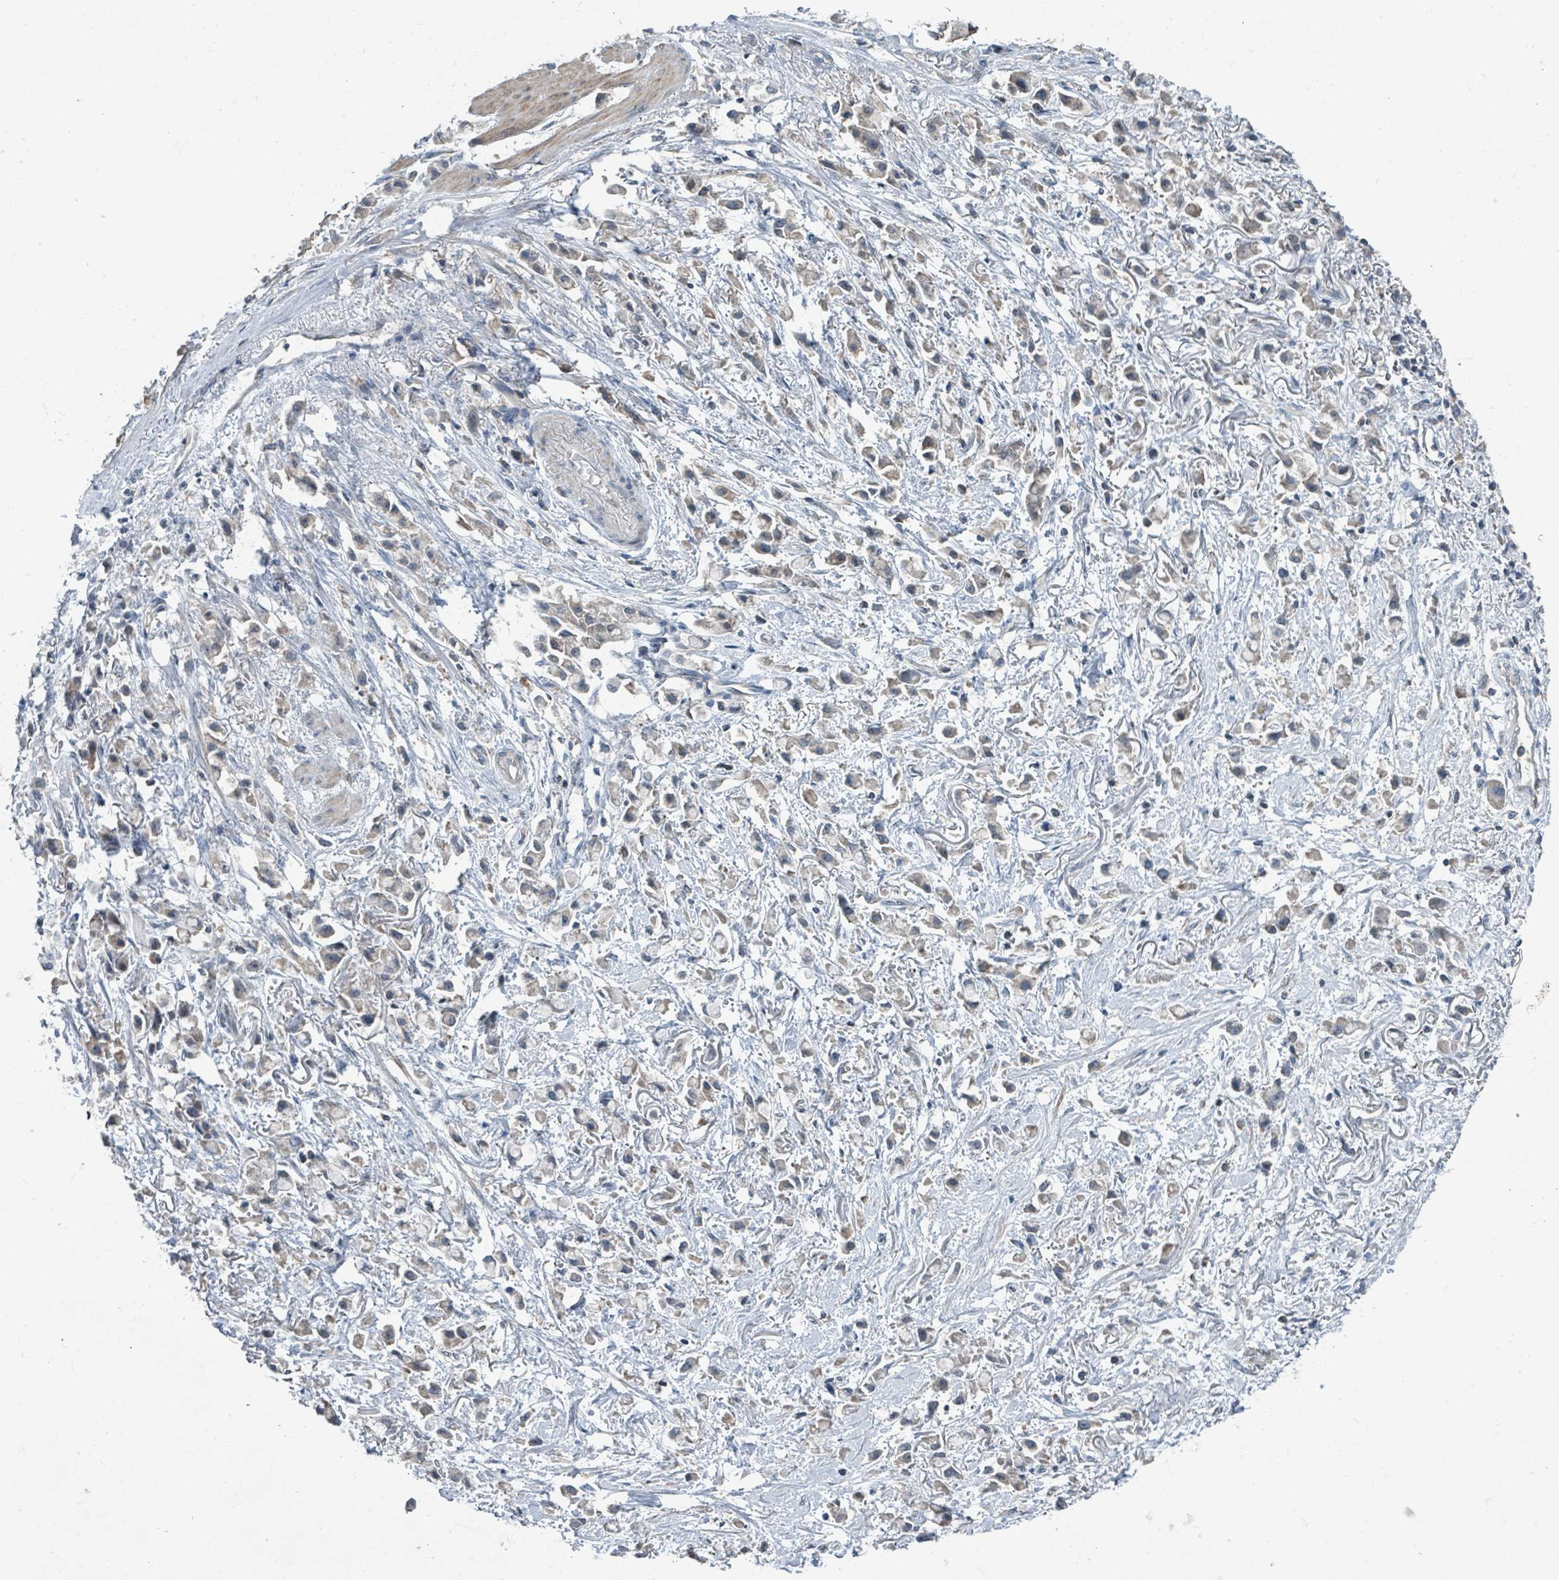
{"staining": {"intensity": "negative", "quantity": "none", "location": "none"}, "tissue": "stomach cancer", "cell_type": "Tumor cells", "image_type": "cancer", "snomed": [{"axis": "morphology", "description": "Adenocarcinoma, NOS"}, {"axis": "topography", "description": "Stomach"}], "caption": "DAB immunohistochemical staining of stomach adenocarcinoma displays no significant expression in tumor cells.", "gene": "ACBD4", "patient": {"sex": "female", "age": 81}}